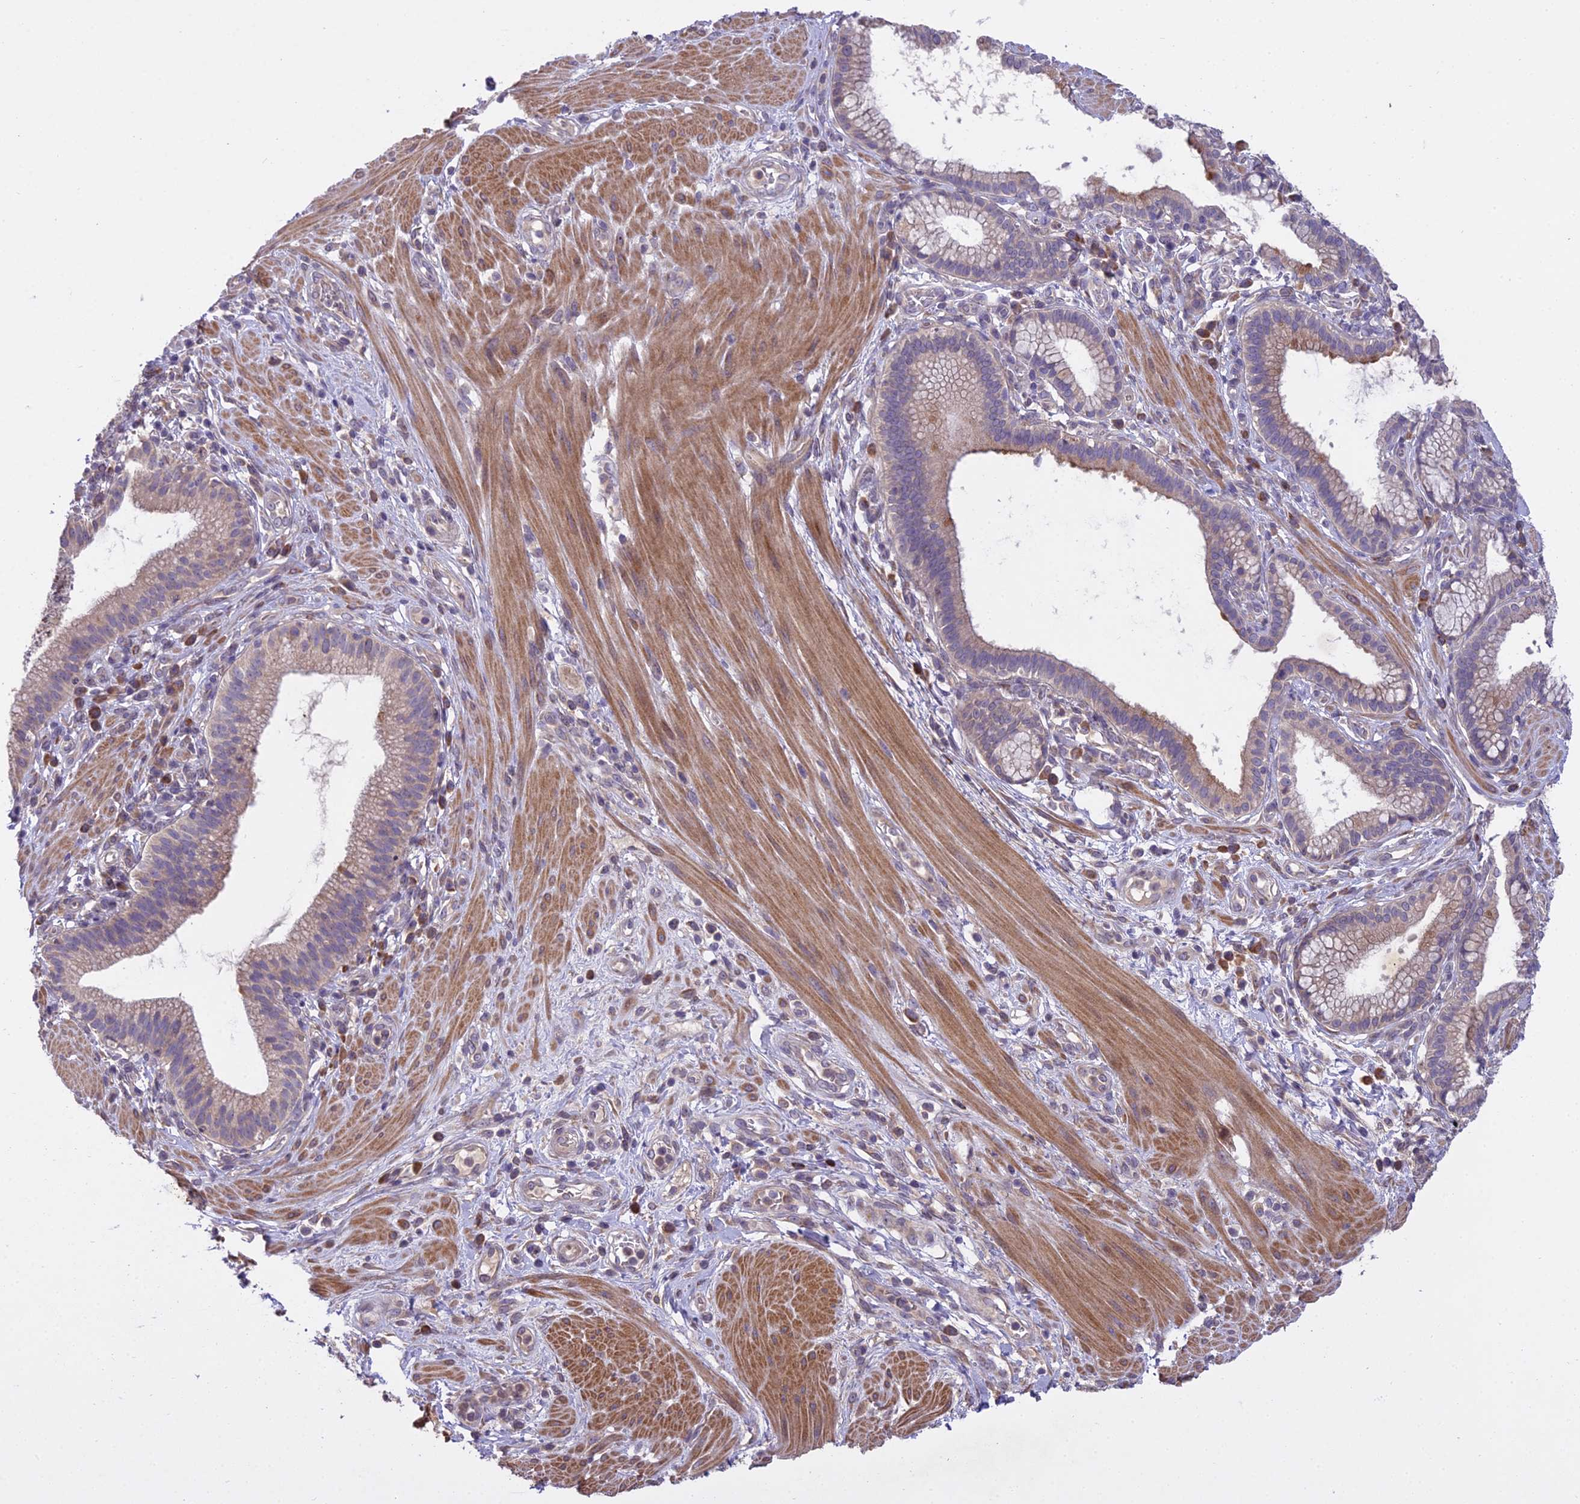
{"staining": {"intensity": "weak", "quantity": "25%-75%", "location": "cytoplasmic/membranous"}, "tissue": "pancreatic cancer", "cell_type": "Tumor cells", "image_type": "cancer", "snomed": [{"axis": "morphology", "description": "Adenocarcinoma, NOS"}, {"axis": "topography", "description": "Pancreas"}], "caption": "A histopathology image showing weak cytoplasmic/membranous staining in approximately 25%-75% of tumor cells in pancreatic adenocarcinoma, as visualized by brown immunohistochemical staining.", "gene": "CENPL", "patient": {"sex": "male", "age": 72}}